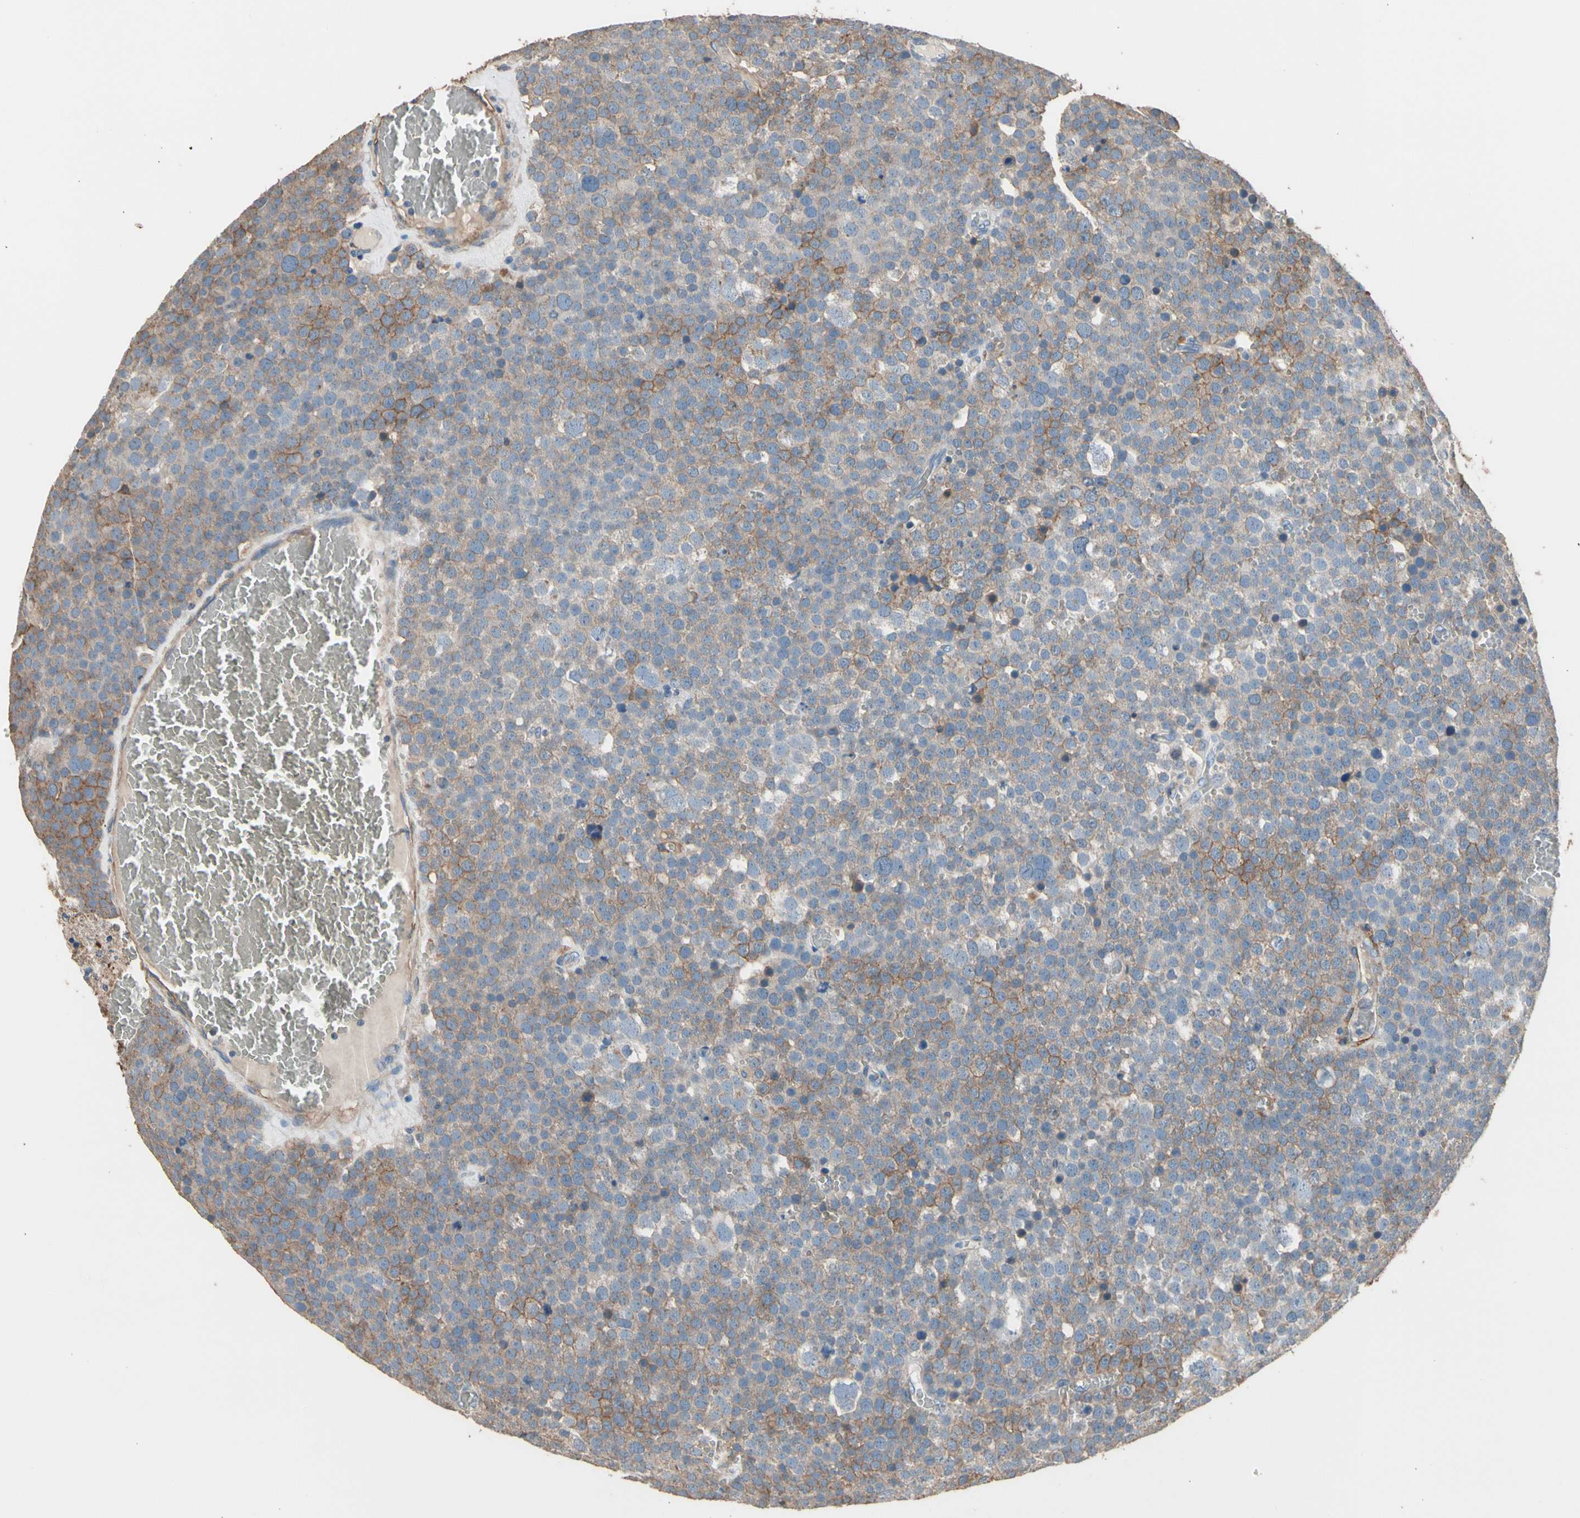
{"staining": {"intensity": "weak", "quantity": ">75%", "location": "cytoplasmic/membranous"}, "tissue": "testis cancer", "cell_type": "Tumor cells", "image_type": "cancer", "snomed": [{"axis": "morphology", "description": "Seminoma, NOS"}, {"axis": "topography", "description": "Testis"}], "caption": "A brown stain labels weak cytoplasmic/membranous staining of a protein in testis seminoma tumor cells.", "gene": "SUSD2", "patient": {"sex": "male", "age": 71}}